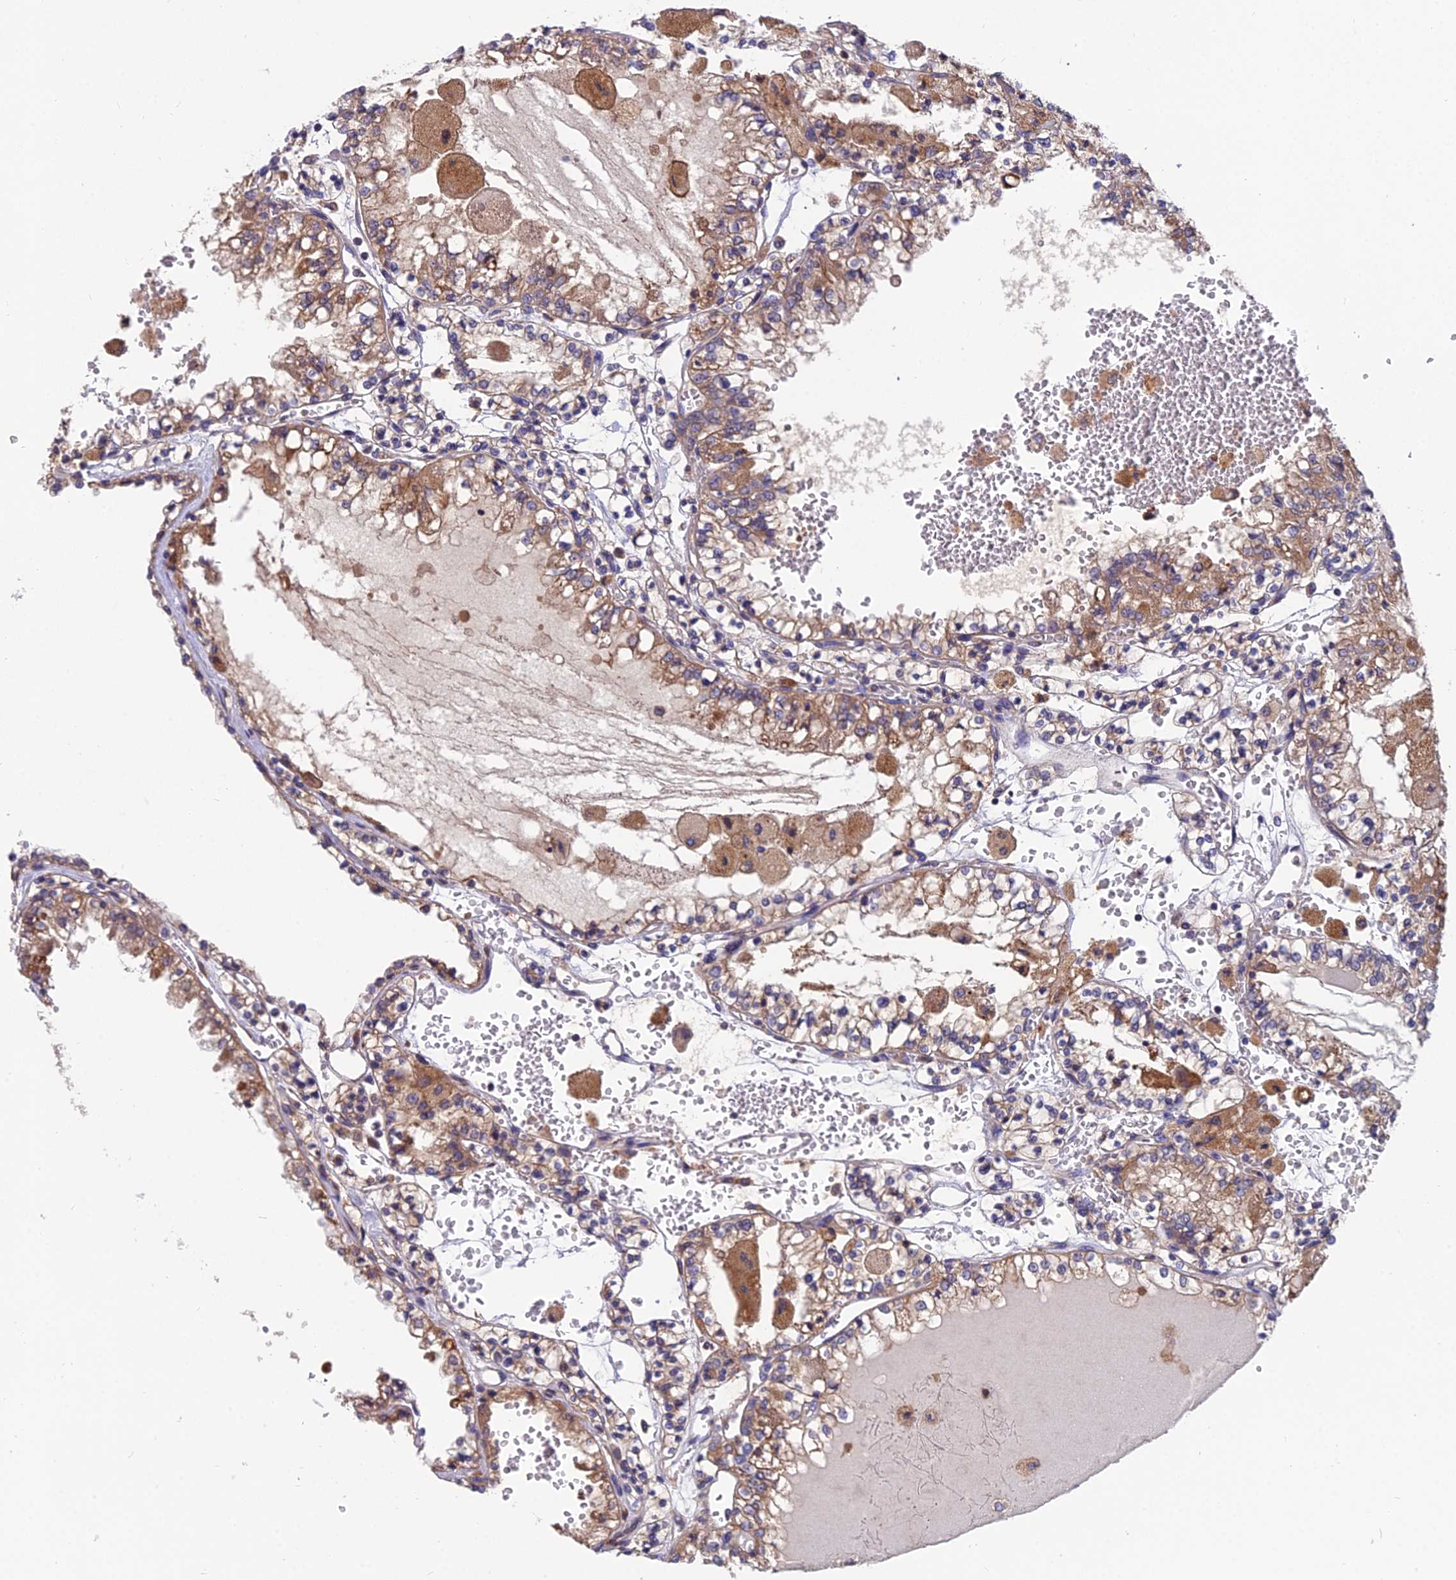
{"staining": {"intensity": "moderate", "quantity": "25%-75%", "location": "cytoplasmic/membranous"}, "tissue": "renal cancer", "cell_type": "Tumor cells", "image_type": "cancer", "snomed": [{"axis": "morphology", "description": "Adenocarcinoma, NOS"}, {"axis": "topography", "description": "Kidney"}], "caption": "Human renal cancer stained for a protein (brown) reveals moderate cytoplasmic/membranous positive positivity in approximately 25%-75% of tumor cells.", "gene": "UMAD1", "patient": {"sex": "female", "age": 56}}